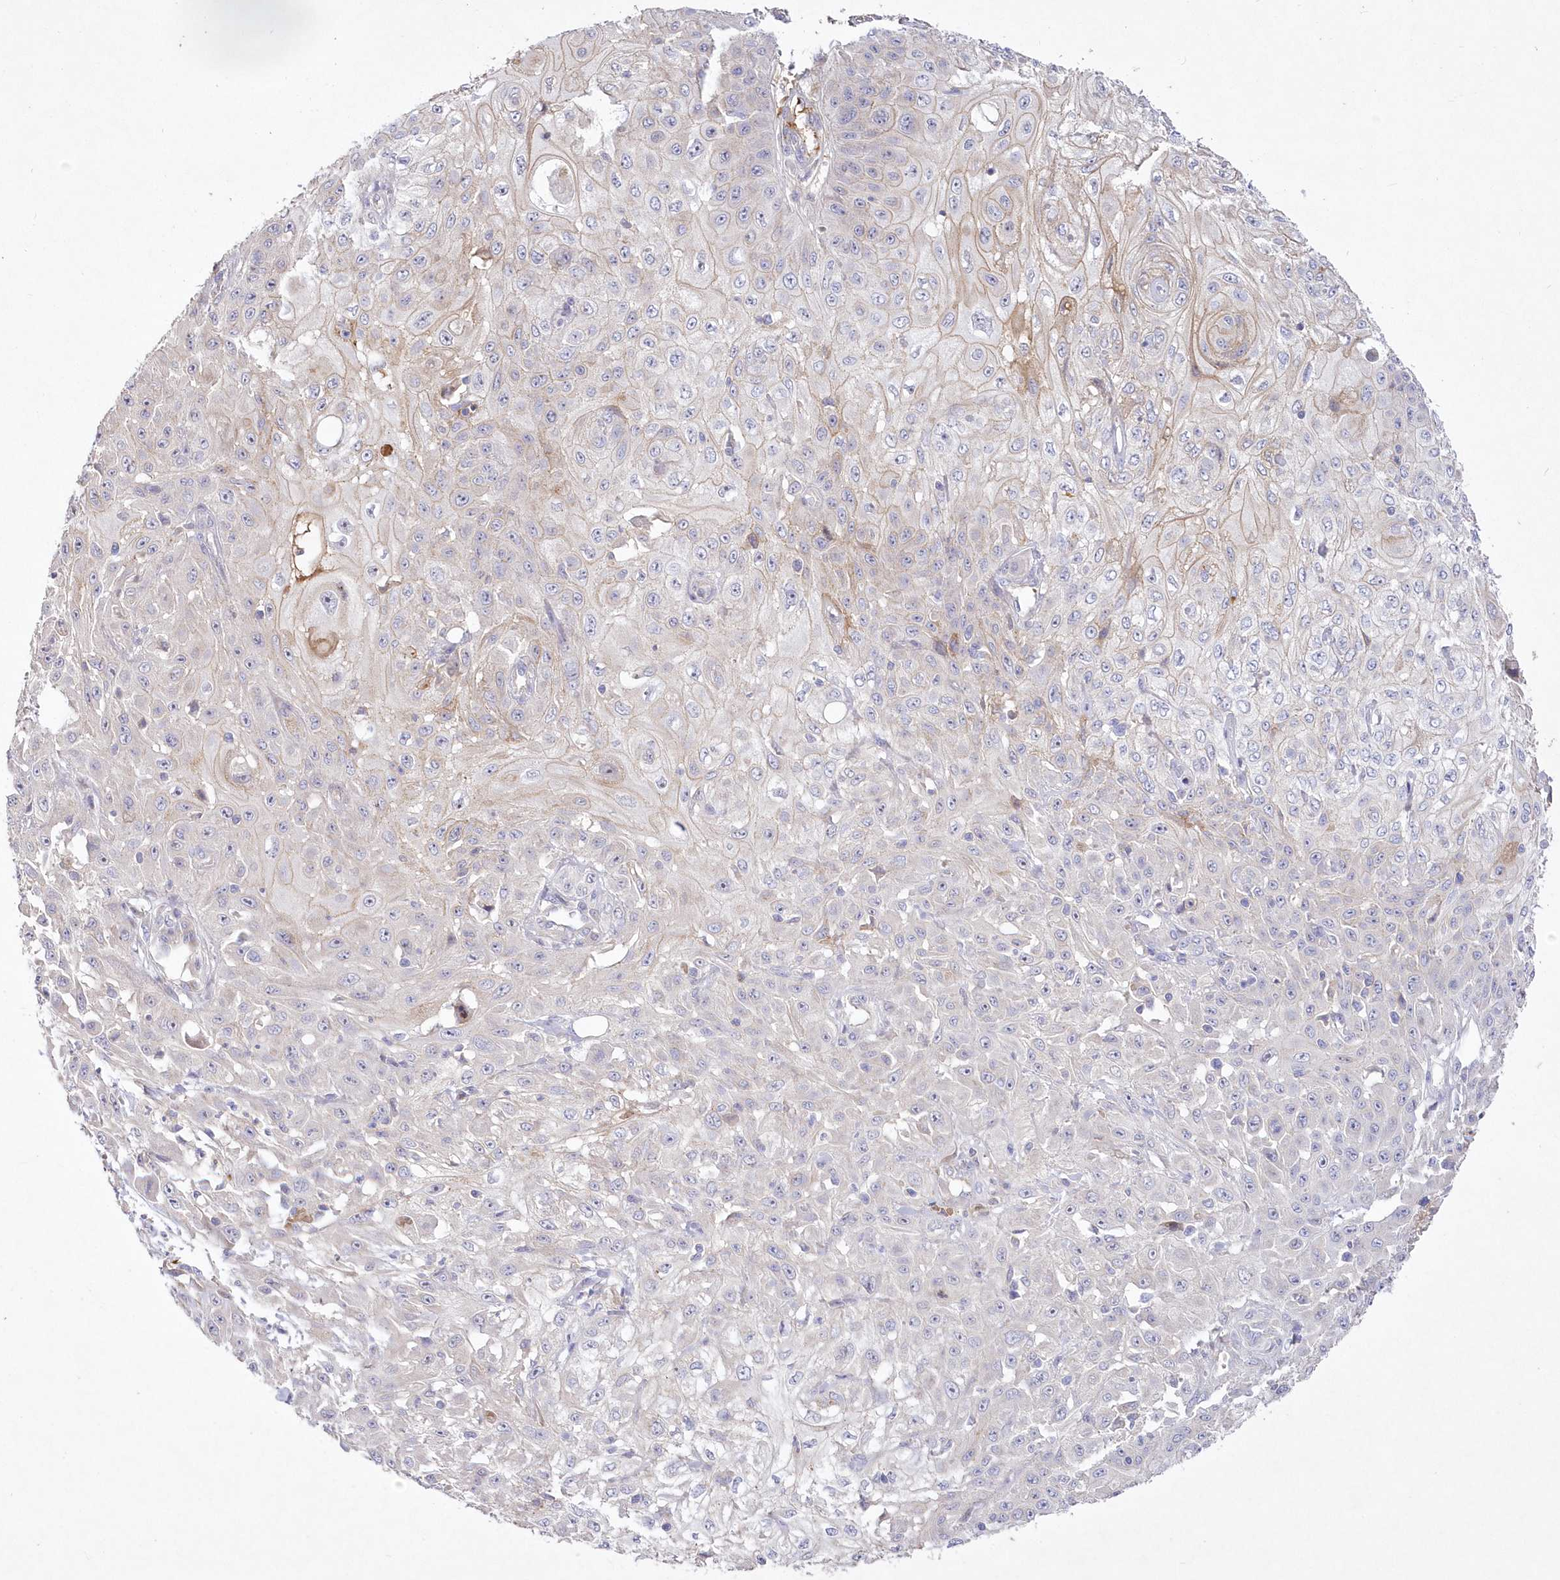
{"staining": {"intensity": "weak", "quantity": "<25%", "location": "cytoplasmic/membranous"}, "tissue": "skin cancer", "cell_type": "Tumor cells", "image_type": "cancer", "snomed": [{"axis": "morphology", "description": "Squamous cell carcinoma, NOS"}, {"axis": "morphology", "description": "Squamous cell carcinoma, metastatic, NOS"}, {"axis": "topography", "description": "Skin"}, {"axis": "topography", "description": "Lymph node"}], "caption": "Immunohistochemistry micrograph of squamous cell carcinoma (skin) stained for a protein (brown), which reveals no staining in tumor cells.", "gene": "WBP1L", "patient": {"sex": "male", "age": 75}}